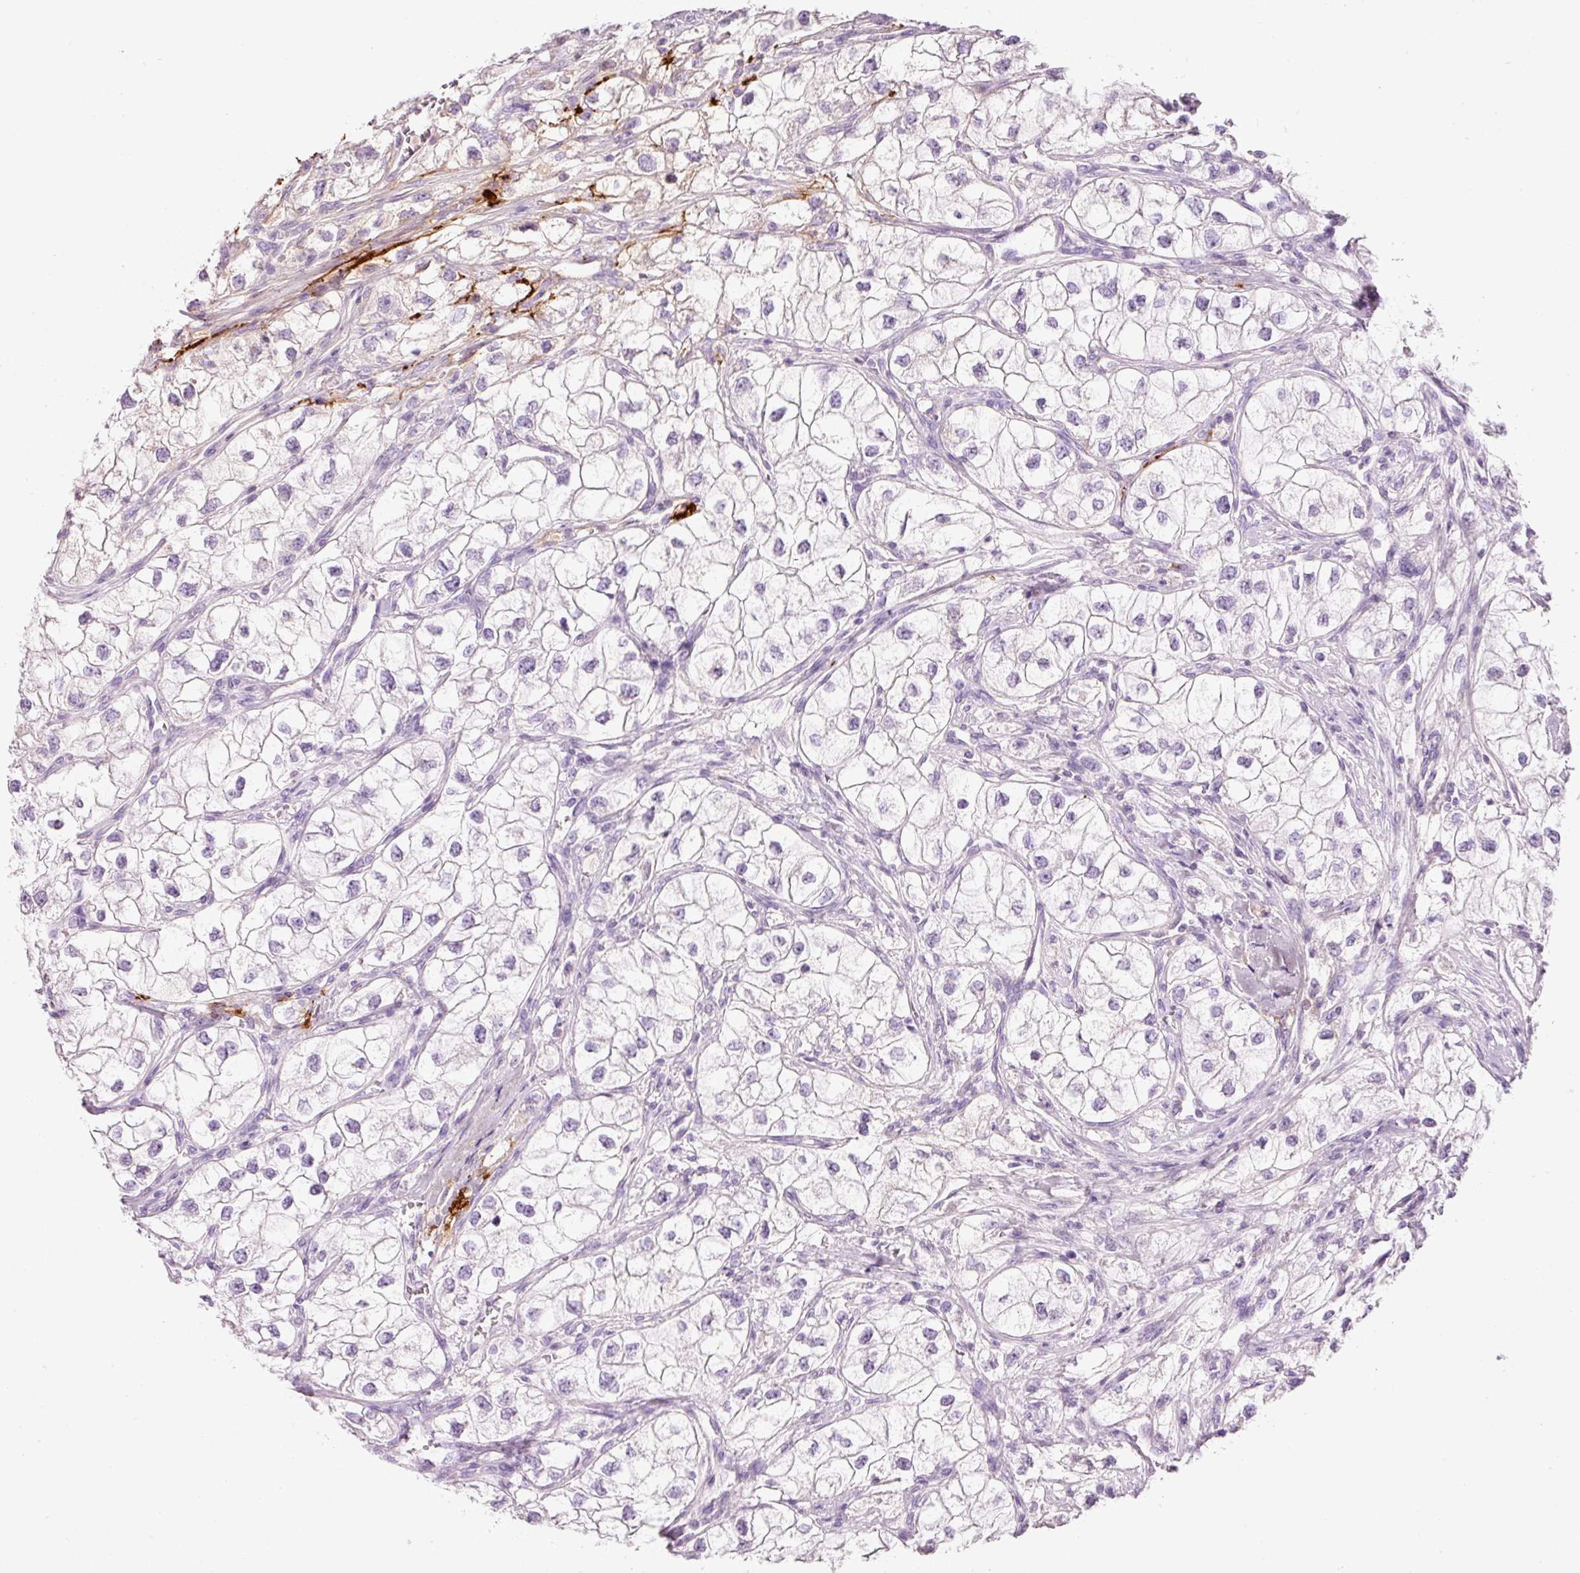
{"staining": {"intensity": "negative", "quantity": "none", "location": "none"}, "tissue": "renal cancer", "cell_type": "Tumor cells", "image_type": "cancer", "snomed": [{"axis": "morphology", "description": "Adenocarcinoma, NOS"}, {"axis": "topography", "description": "Kidney"}], "caption": "Tumor cells are negative for brown protein staining in renal cancer (adenocarcinoma).", "gene": "MFAP4", "patient": {"sex": "male", "age": 59}}